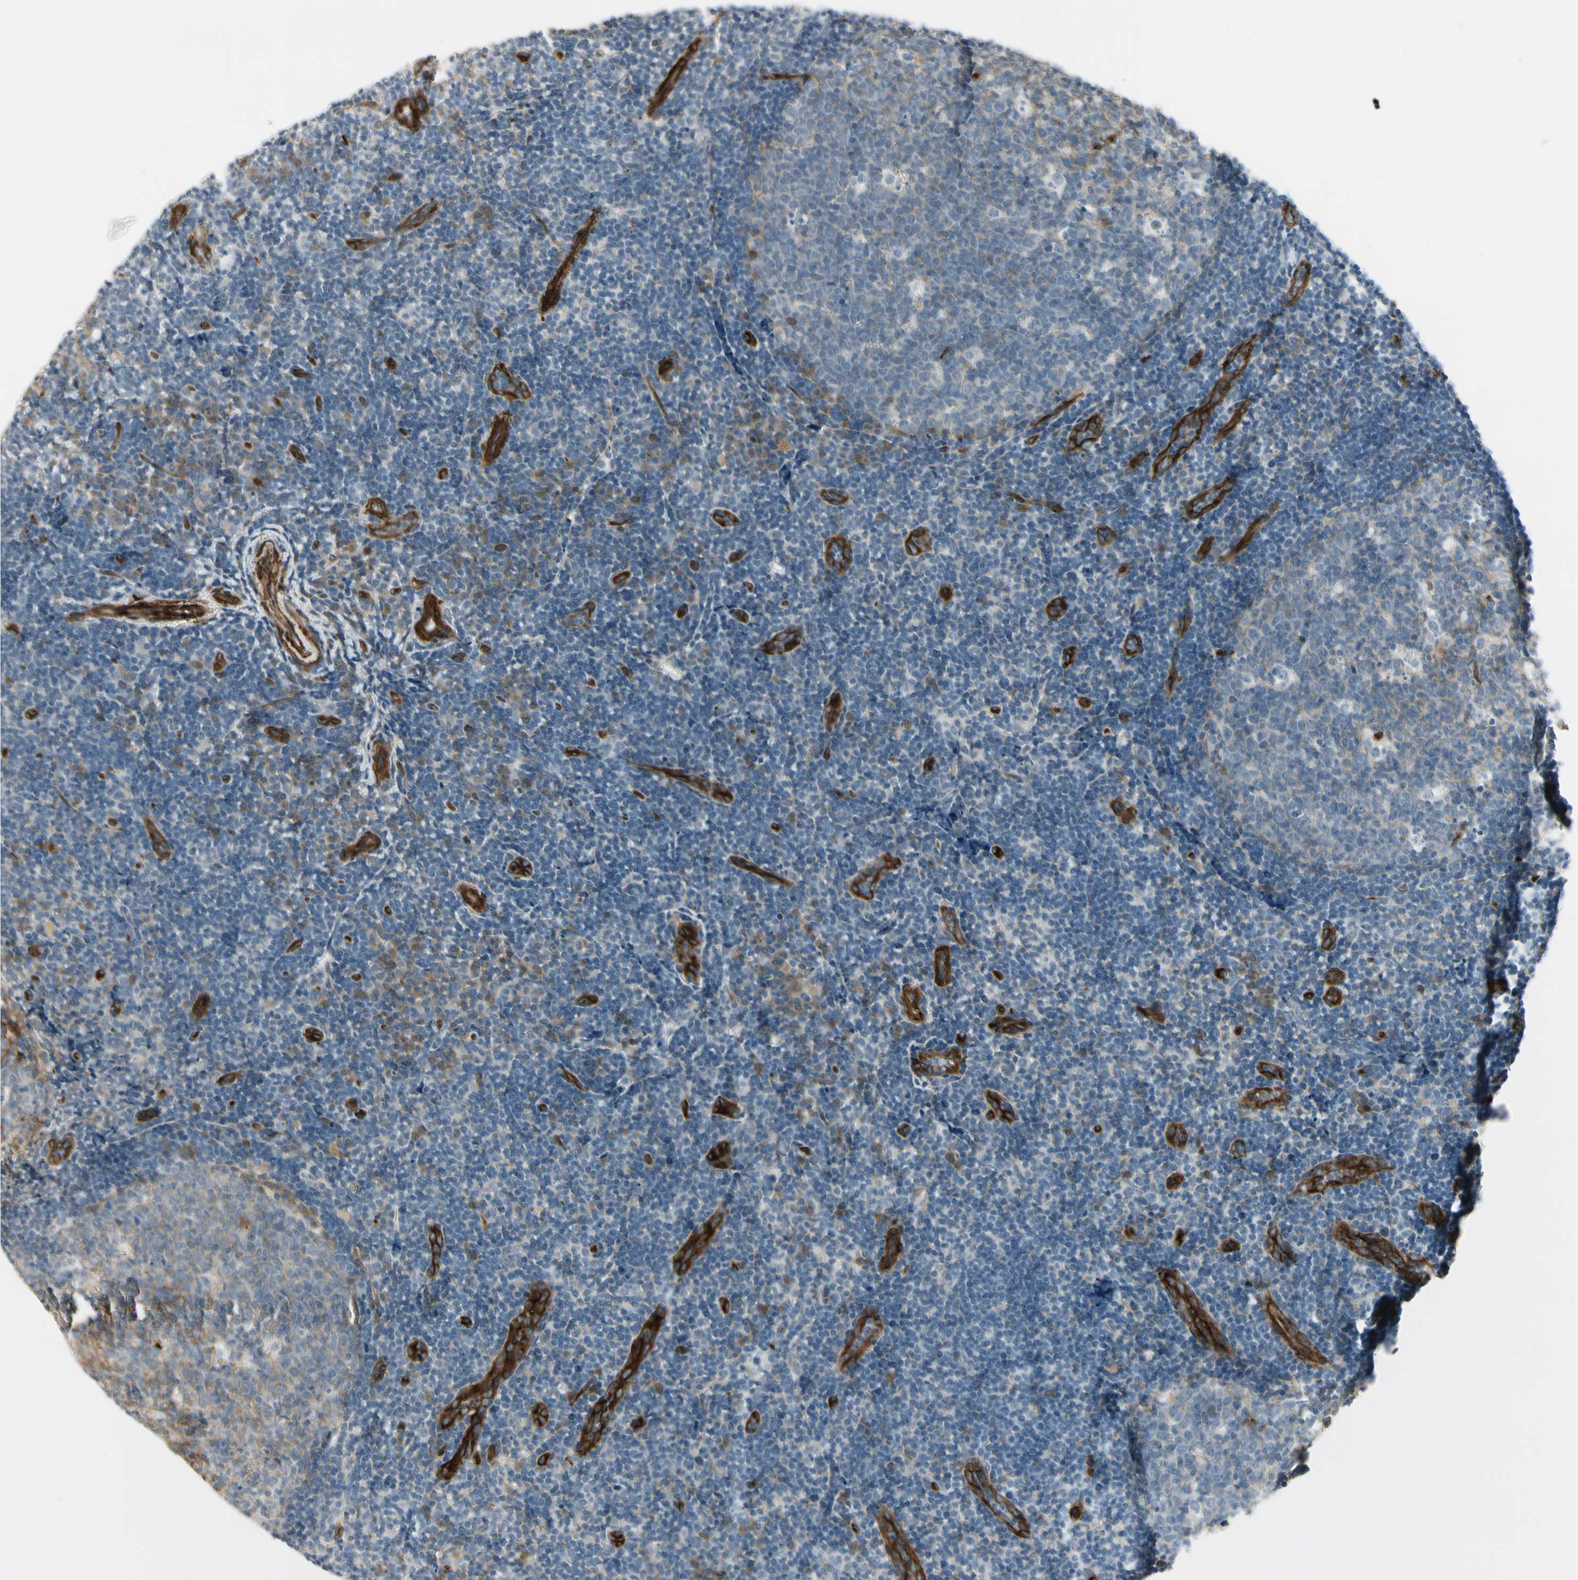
{"staining": {"intensity": "weak", "quantity": "<25%", "location": "cytoplasmic/membranous"}, "tissue": "tonsil", "cell_type": "Germinal center cells", "image_type": "normal", "snomed": [{"axis": "morphology", "description": "Normal tissue, NOS"}, {"axis": "topography", "description": "Tonsil"}], "caption": "A high-resolution micrograph shows immunohistochemistry staining of benign tonsil, which displays no significant staining in germinal center cells. (DAB IHC visualized using brightfield microscopy, high magnification).", "gene": "MCAM", "patient": {"sex": "female", "age": 40}}